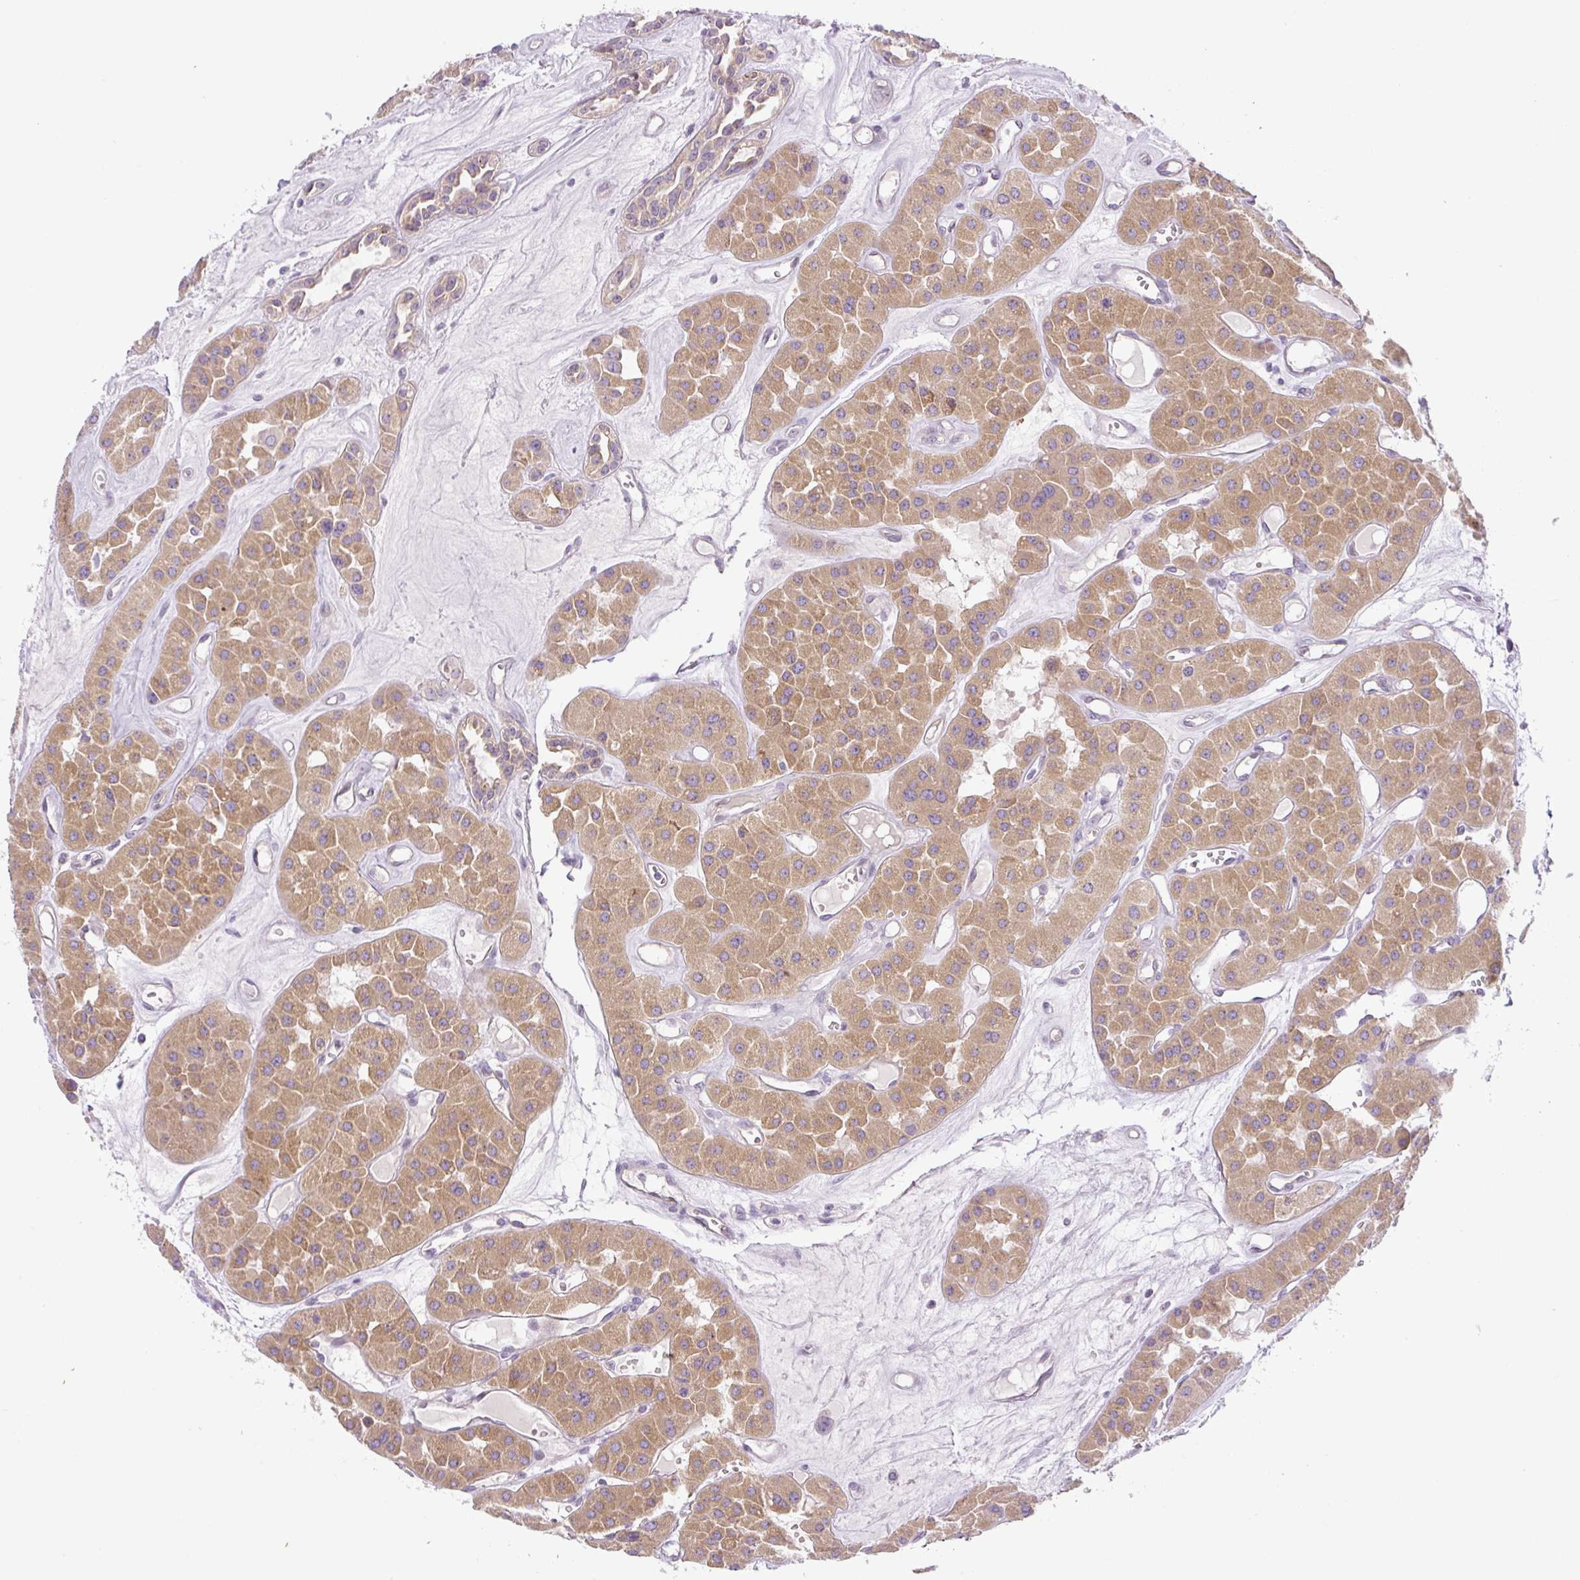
{"staining": {"intensity": "moderate", "quantity": ">75%", "location": "cytoplasmic/membranous"}, "tissue": "renal cancer", "cell_type": "Tumor cells", "image_type": "cancer", "snomed": [{"axis": "morphology", "description": "Carcinoma, NOS"}, {"axis": "topography", "description": "Kidney"}], "caption": "Protein expression analysis of human renal carcinoma reveals moderate cytoplasmic/membranous expression in approximately >75% of tumor cells.", "gene": "ADAMTS19", "patient": {"sex": "female", "age": 75}}